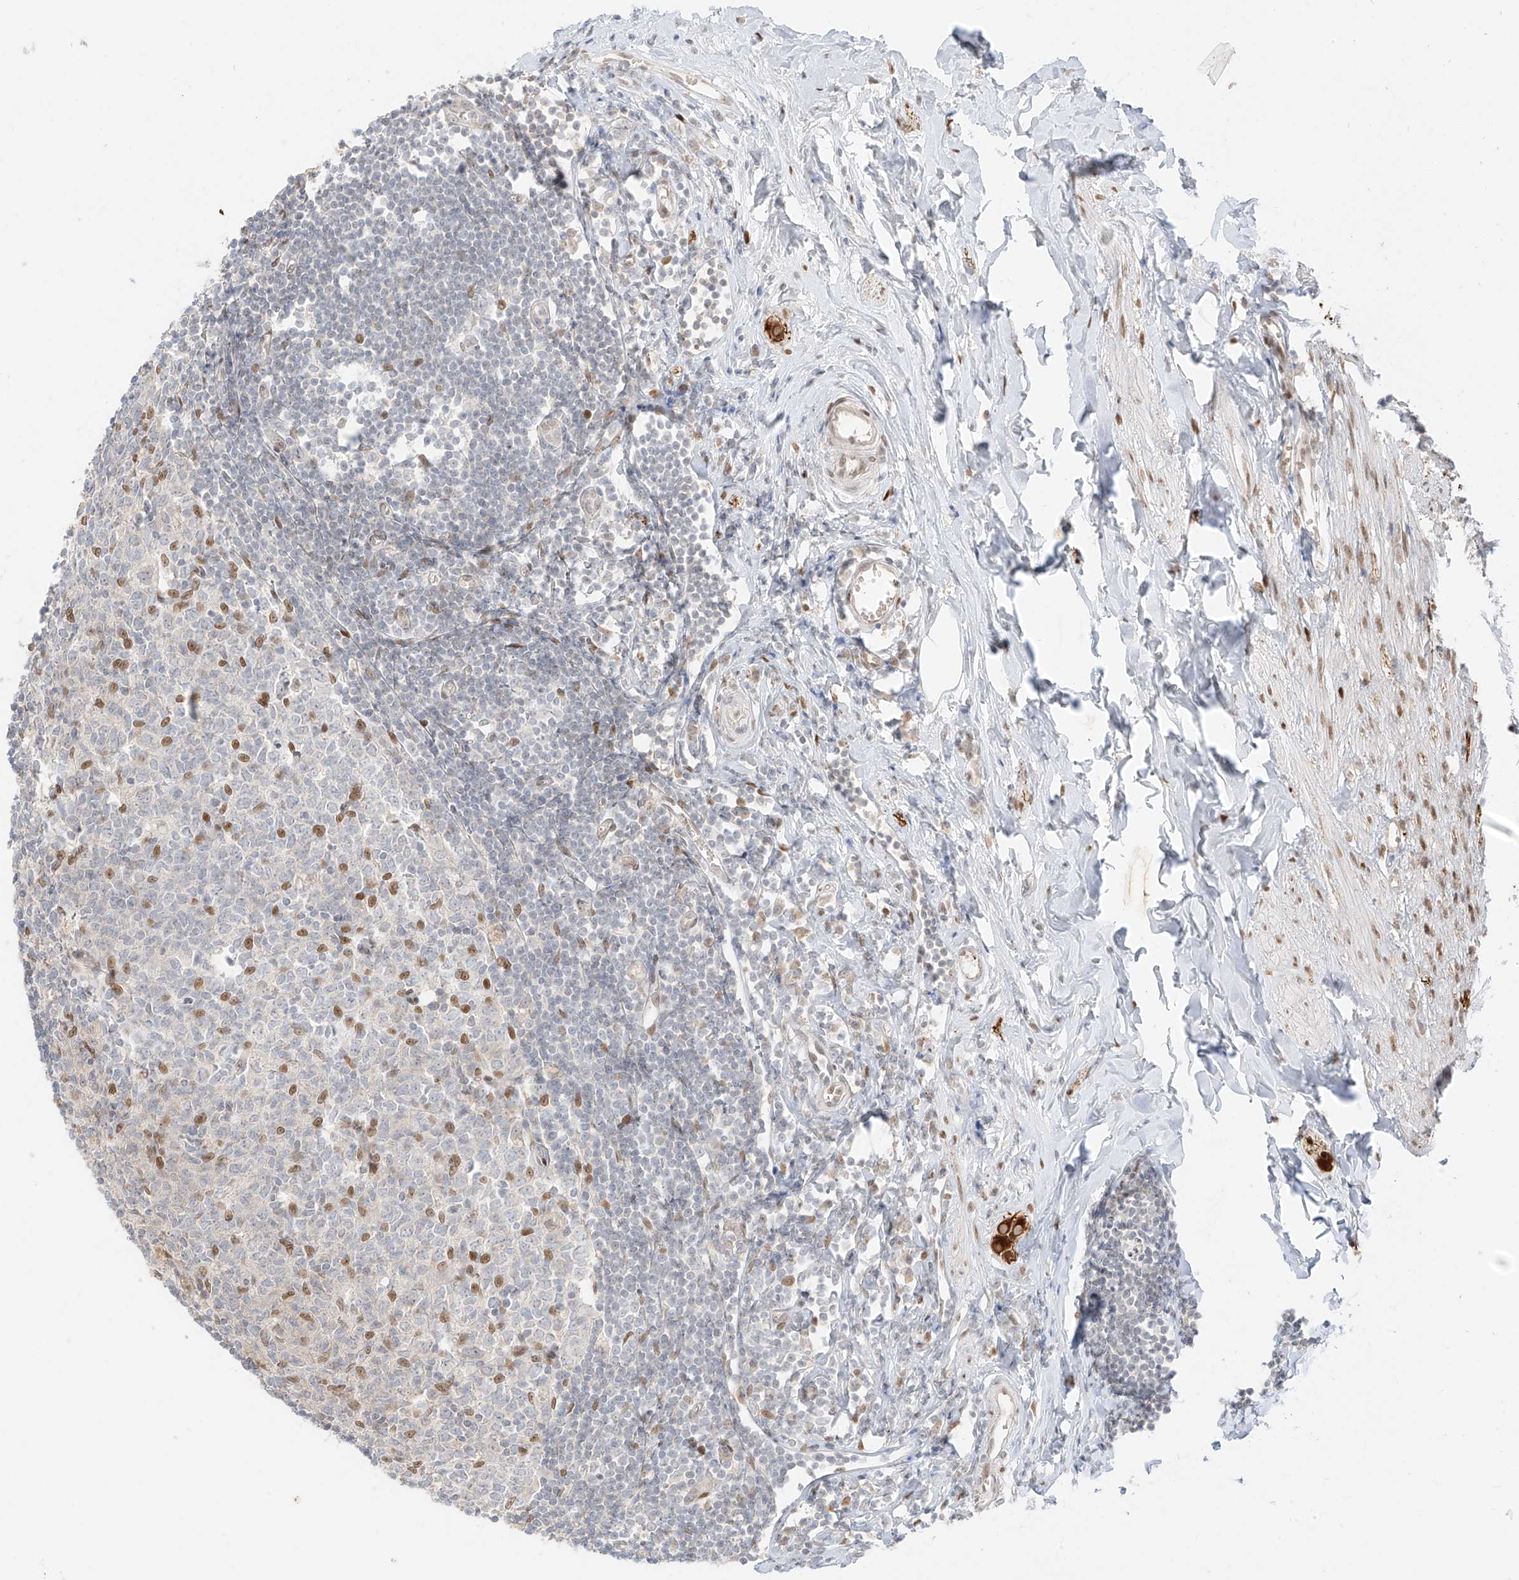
{"staining": {"intensity": "strong", "quantity": ">75%", "location": "cytoplasmic/membranous"}, "tissue": "appendix", "cell_type": "Glandular cells", "image_type": "normal", "snomed": [{"axis": "morphology", "description": "Normal tissue, NOS"}, {"axis": "topography", "description": "Appendix"}], "caption": "Appendix stained with IHC reveals strong cytoplasmic/membranous expression in about >75% of glandular cells.", "gene": "ZNF774", "patient": {"sex": "female", "age": 54}}